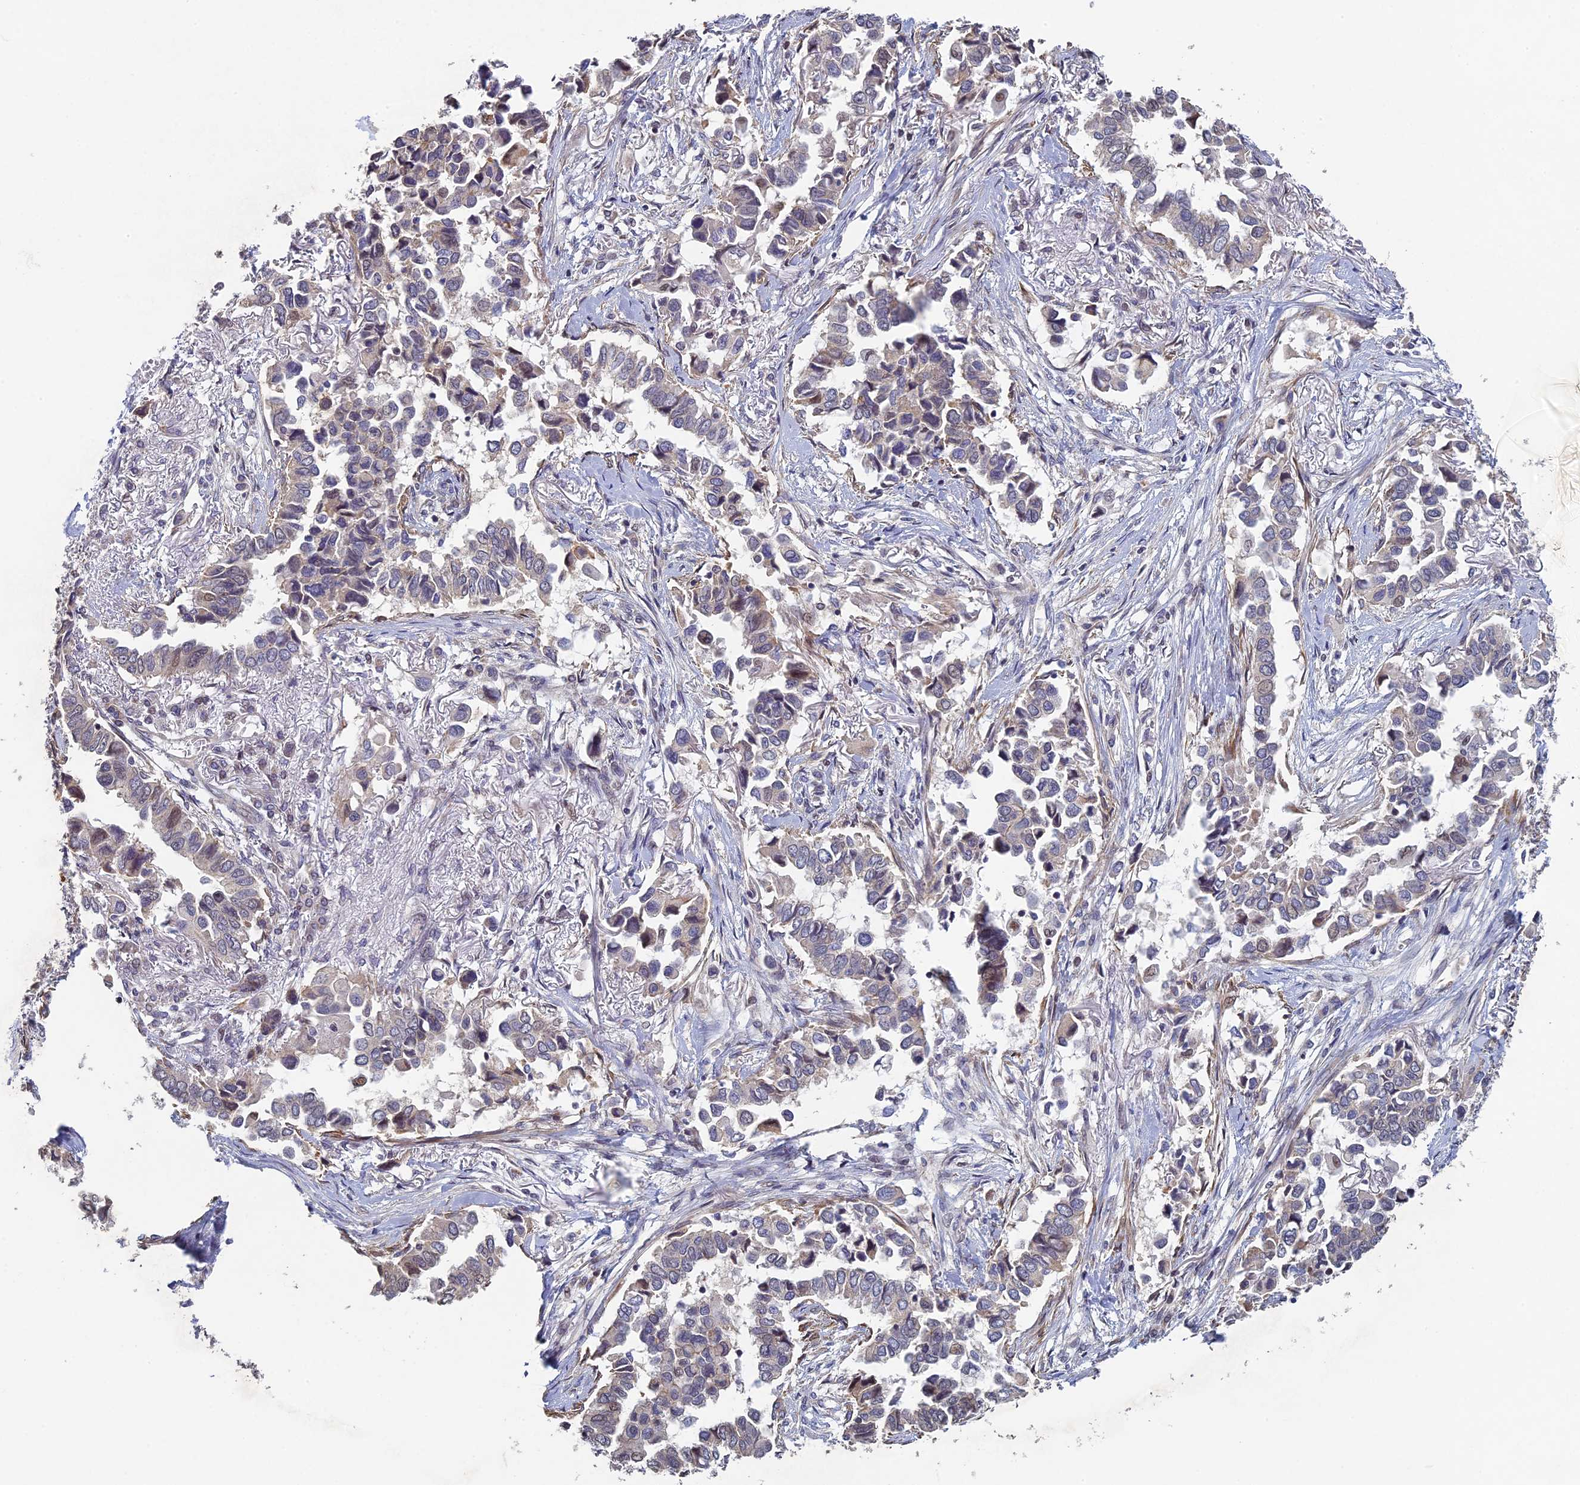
{"staining": {"intensity": "weak", "quantity": "<25%", "location": "cytoplasmic/membranous"}, "tissue": "lung cancer", "cell_type": "Tumor cells", "image_type": "cancer", "snomed": [{"axis": "morphology", "description": "Adenocarcinoma, NOS"}, {"axis": "topography", "description": "Lung"}], "caption": "High magnification brightfield microscopy of adenocarcinoma (lung) stained with DAB (brown) and counterstained with hematoxylin (blue): tumor cells show no significant staining.", "gene": "DIXDC1", "patient": {"sex": "female", "age": 76}}